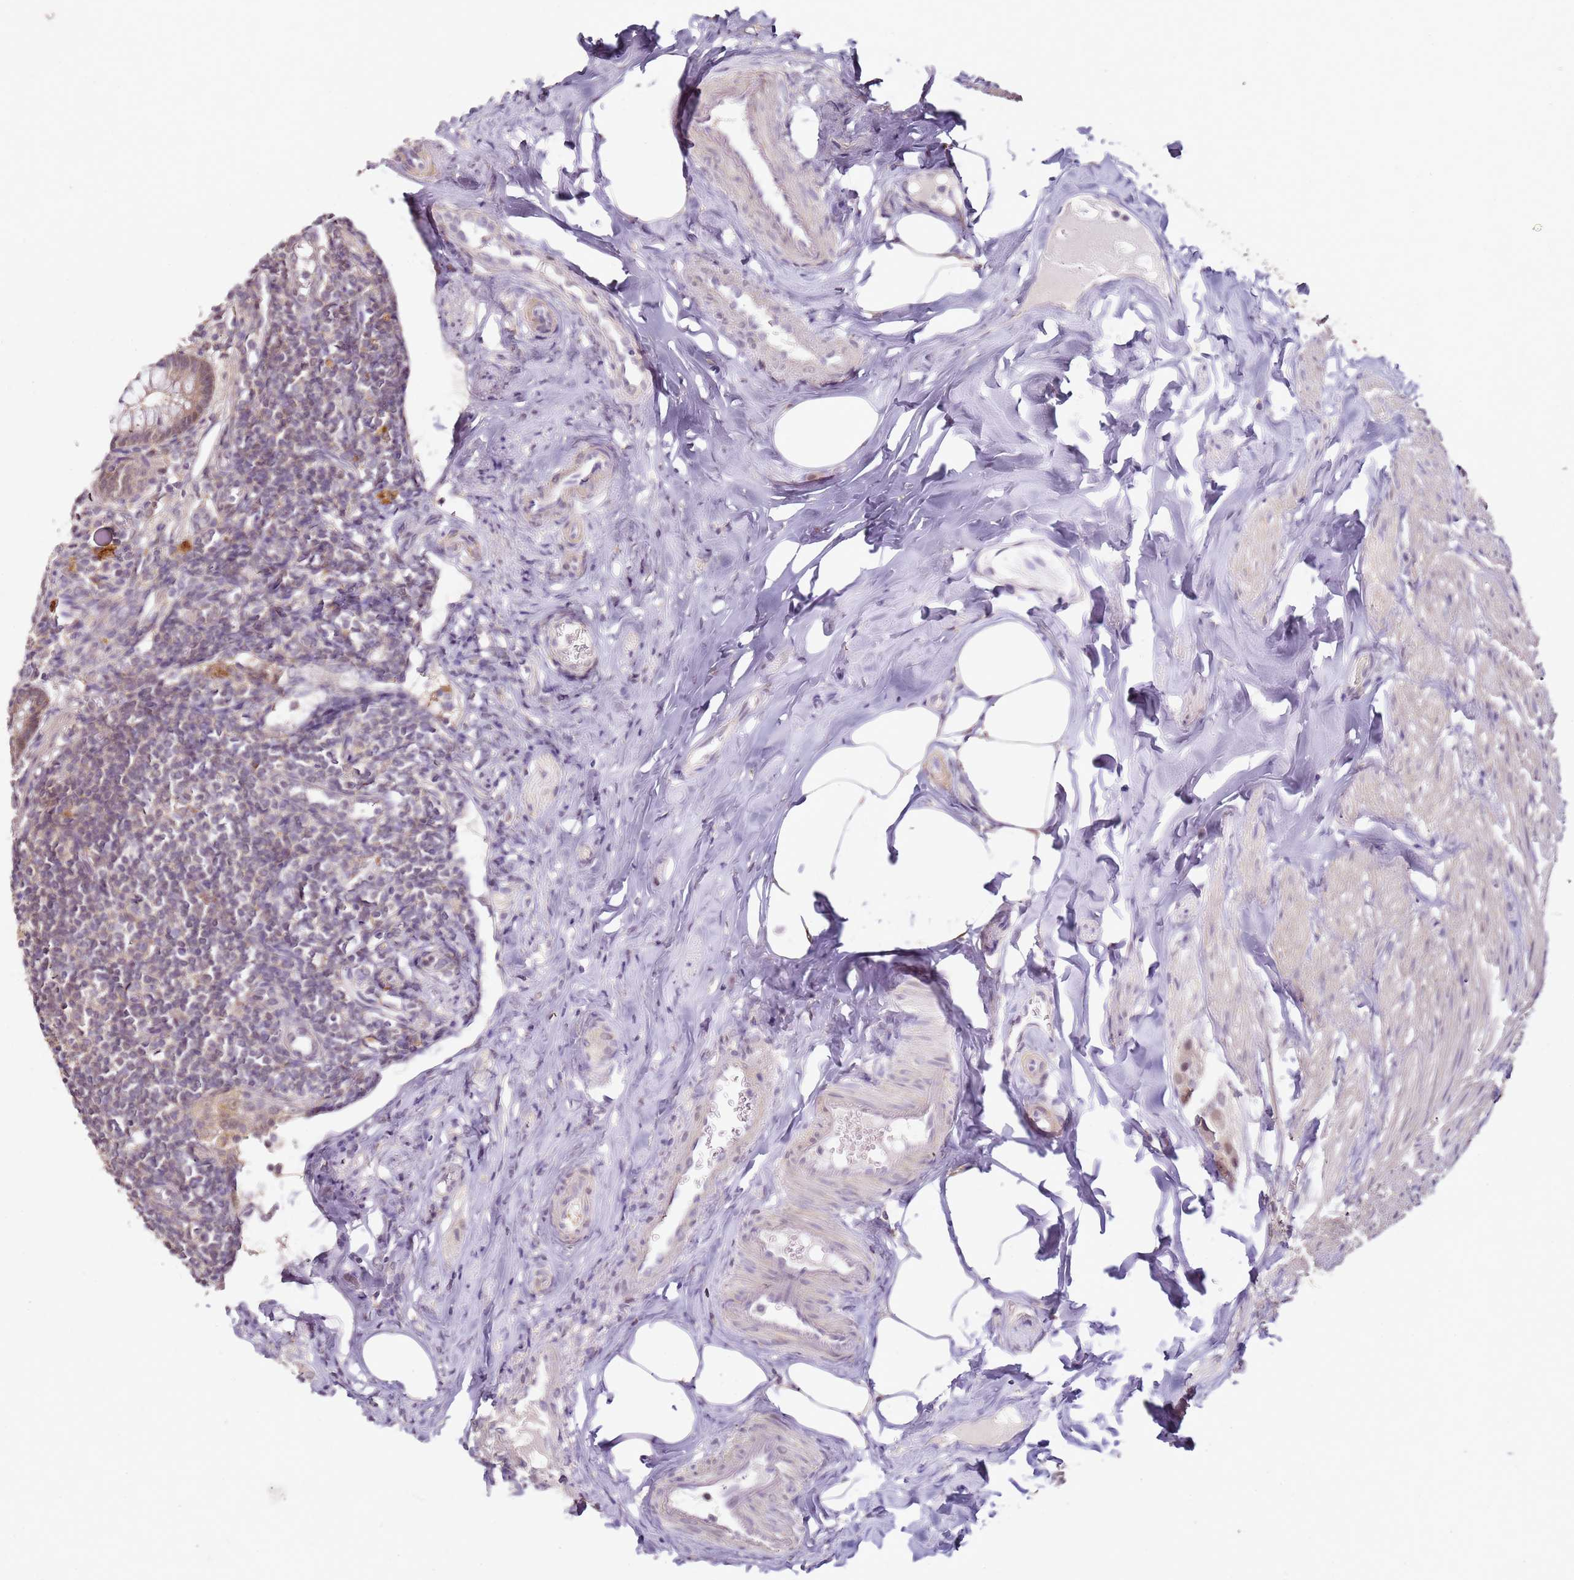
{"staining": {"intensity": "weak", "quantity": "25%-75%", "location": "cytoplasmic/membranous"}, "tissue": "appendix", "cell_type": "Glandular cells", "image_type": "normal", "snomed": [{"axis": "morphology", "description": "Normal tissue, NOS"}, {"axis": "topography", "description": "Appendix"}], "caption": "A brown stain highlights weak cytoplasmic/membranous expression of a protein in glandular cells of unremarkable human appendix.", "gene": "MDH1", "patient": {"sex": "female", "age": 33}}